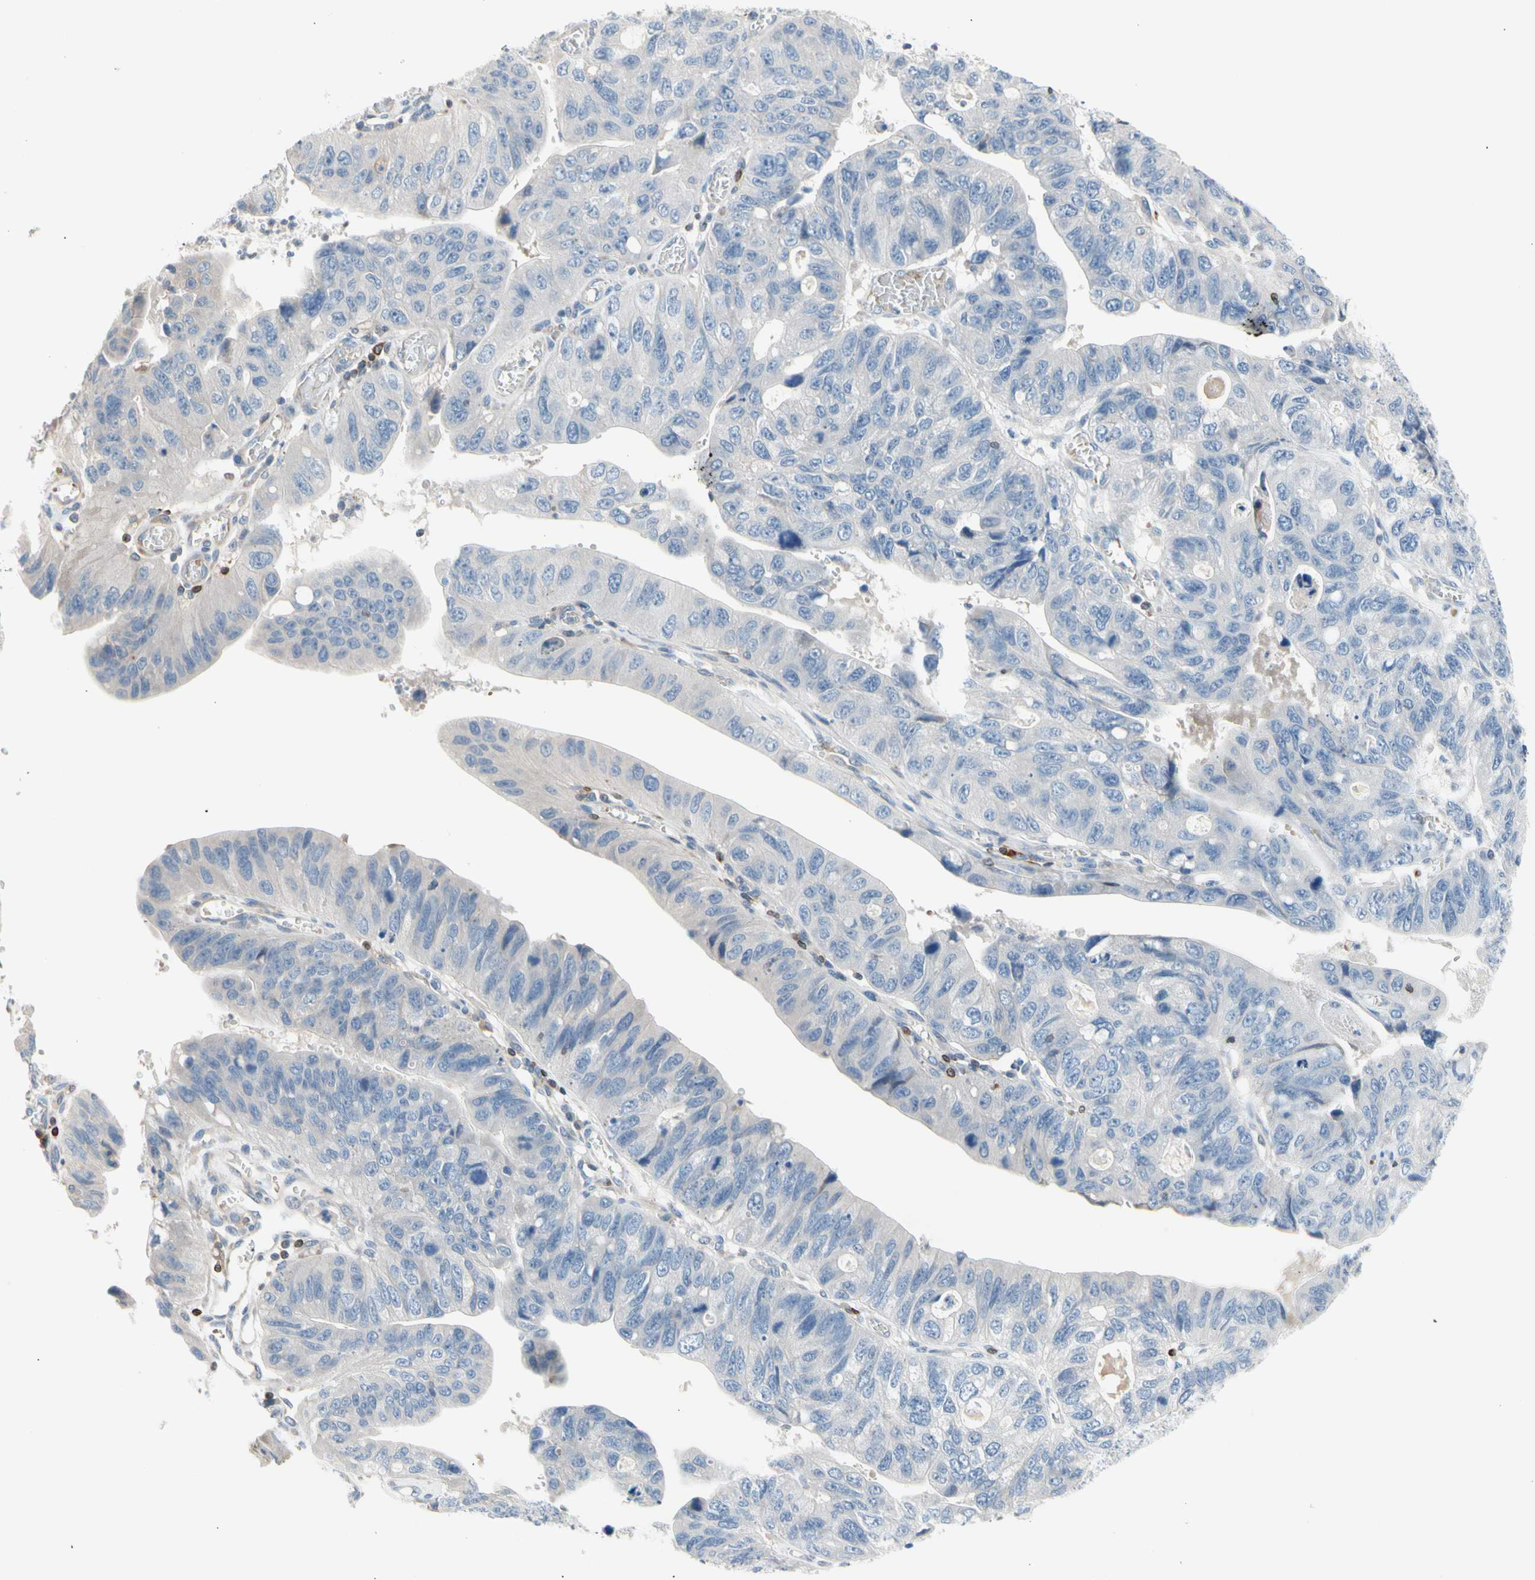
{"staining": {"intensity": "negative", "quantity": "none", "location": "none"}, "tissue": "stomach cancer", "cell_type": "Tumor cells", "image_type": "cancer", "snomed": [{"axis": "morphology", "description": "Adenocarcinoma, NOS"}, {"axis": "topography", "description": "Stomach"}], "caption": "Immunohistochemistry of stomach cancer demonstrates no expression in tumor cells.", "gene": "MAP3K3", "patient": {"sex": "male", "age": 59}}